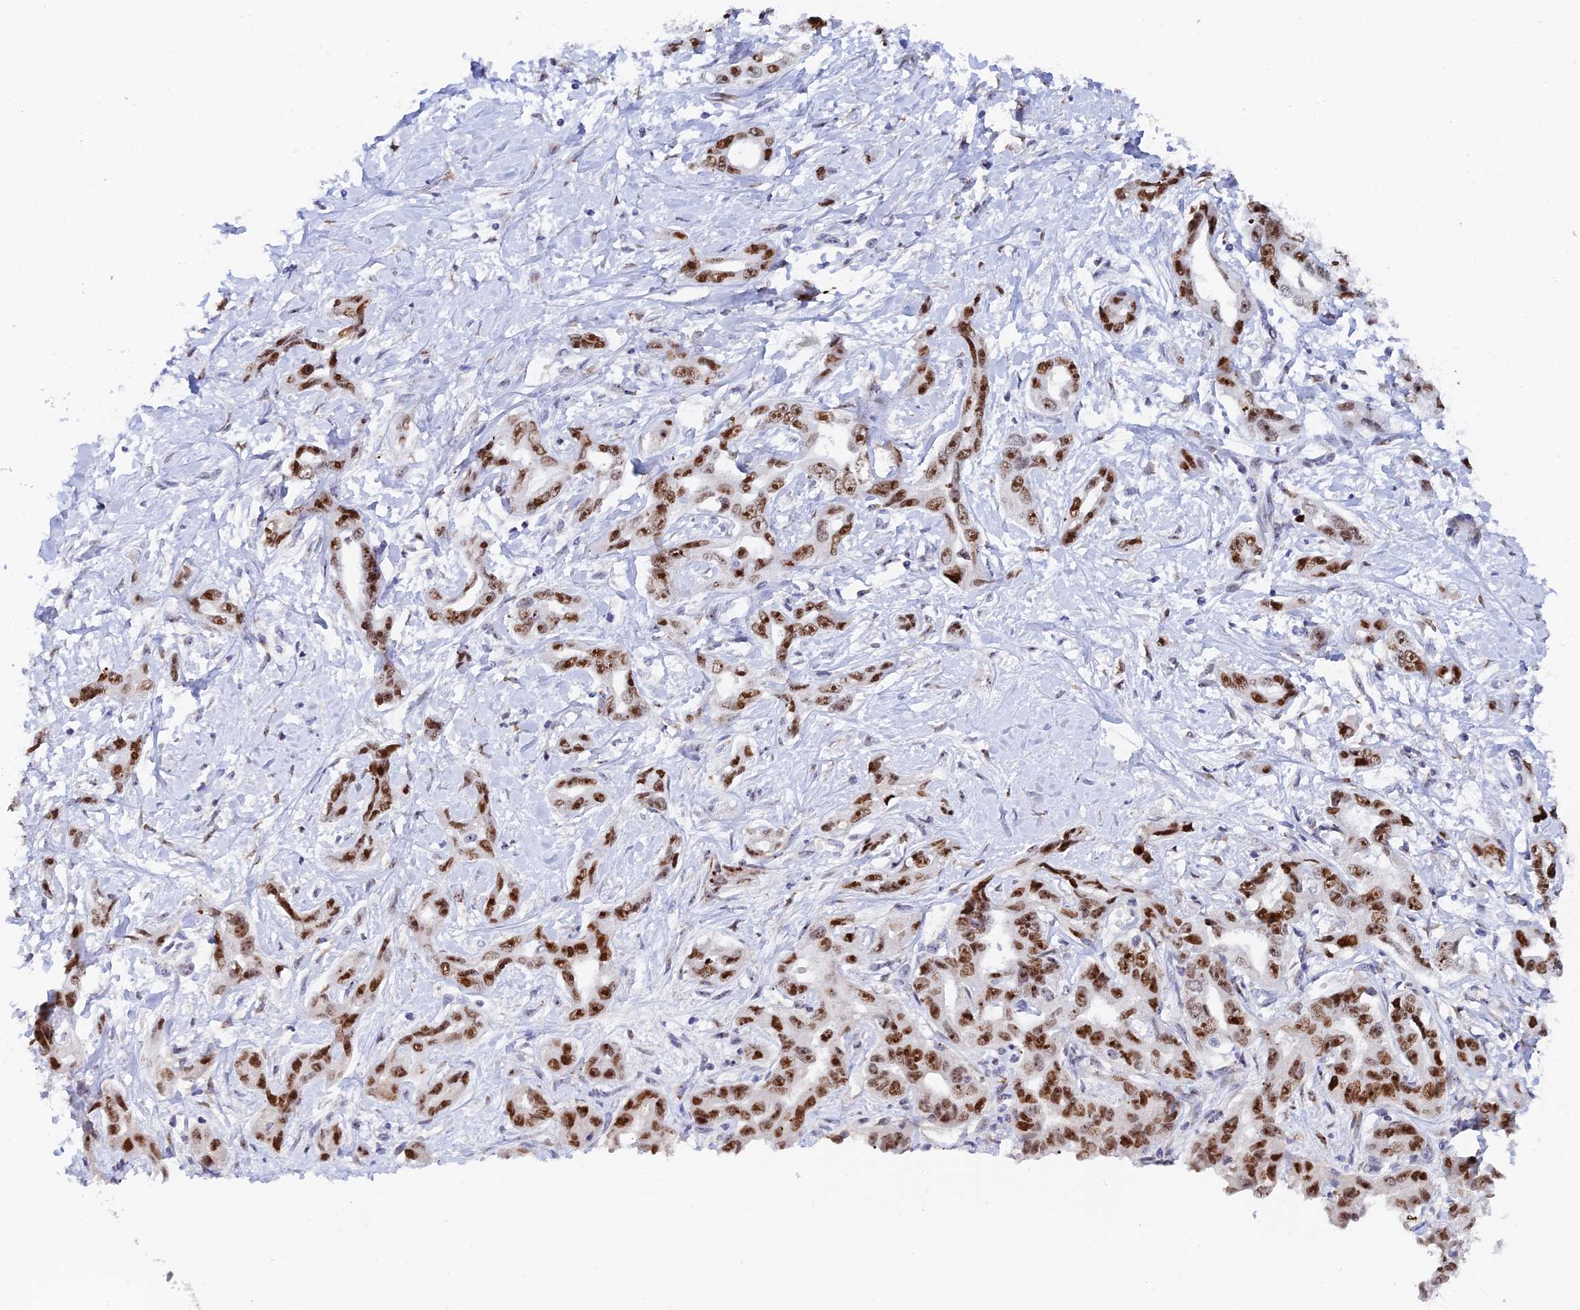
{"staining": {"intensity": "strong", "quantity": ">75%", "location": "nuclear"}, "tissue": "liver cancer", "cell_type": "Tumor cells", "image_type": "cancer", "snomed": [{"axis": "morphology", "description": "Cholangiocarcinoma"}, {"axis": "topography", "description": "Liver"}], "caption": "Cholangiocarcinoma (liver) stained for a protein demonstrates strong nuclear positivity in tumor cells.", "gene": "RSL1D1", "patient": {"sex": "male", "age": 59}}